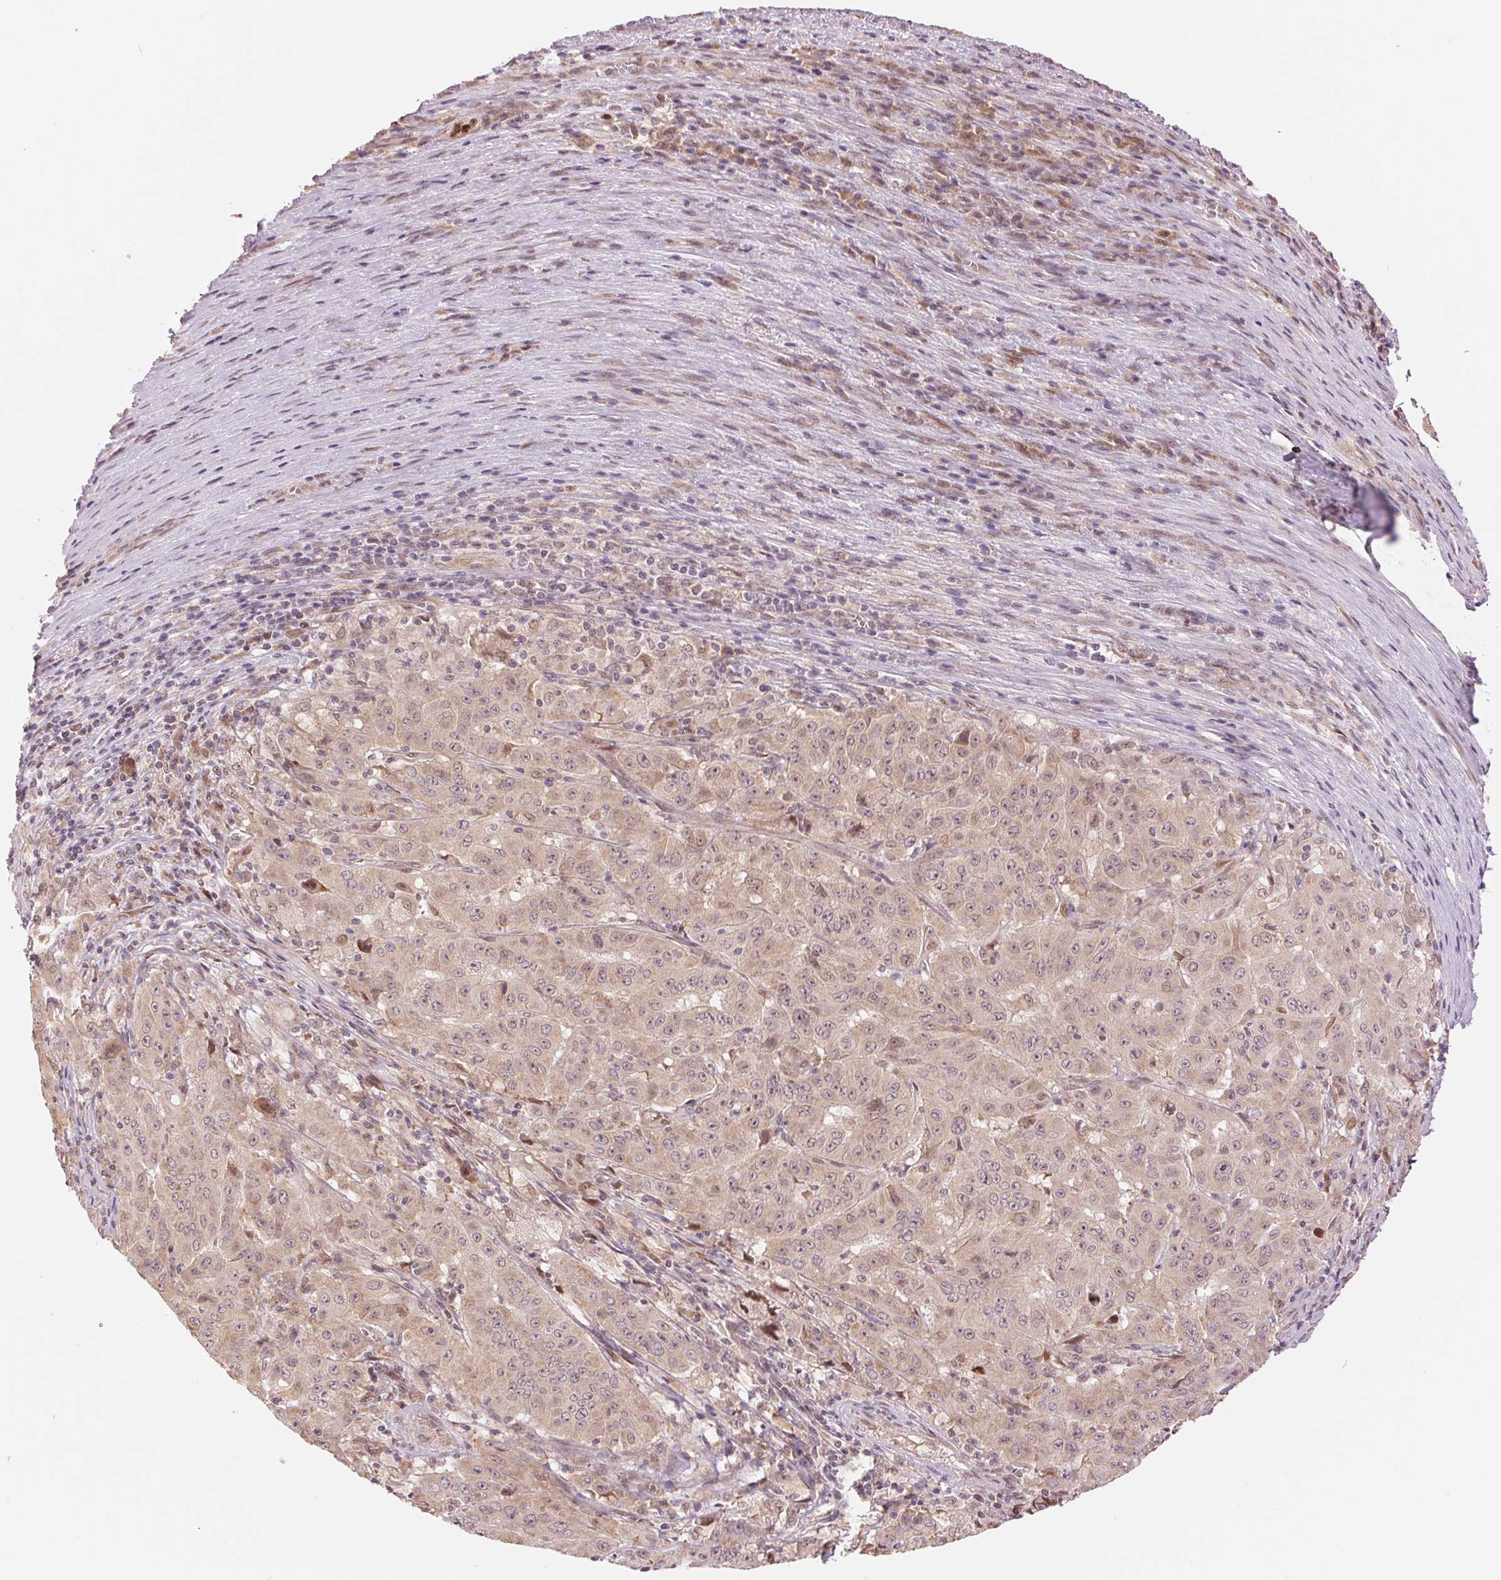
{"staining": {"intensity": "moderate", "quantity": "25%-75%", "location": "nuclear"}, "tissue": "pancreatic cancer", "cell_type": "Tumor cells", "image_type": "cancer", "snomed": [{"axis": "morphology", "description": "Adenocarcinoma, NOS"}, {"axis": "topography", "description": "Pancreas"}], "caption": "This photomicrograph shows pancreatic cancer (adenocarcinoma) stained with immunohistochemistry to label a protein in brown. The nuclear of tumor cells show moderate positivity for the protein. Nuclei are counter-stained blue.", "gene": "ERI3", "patient": {"sex": "male", "age": 63}}